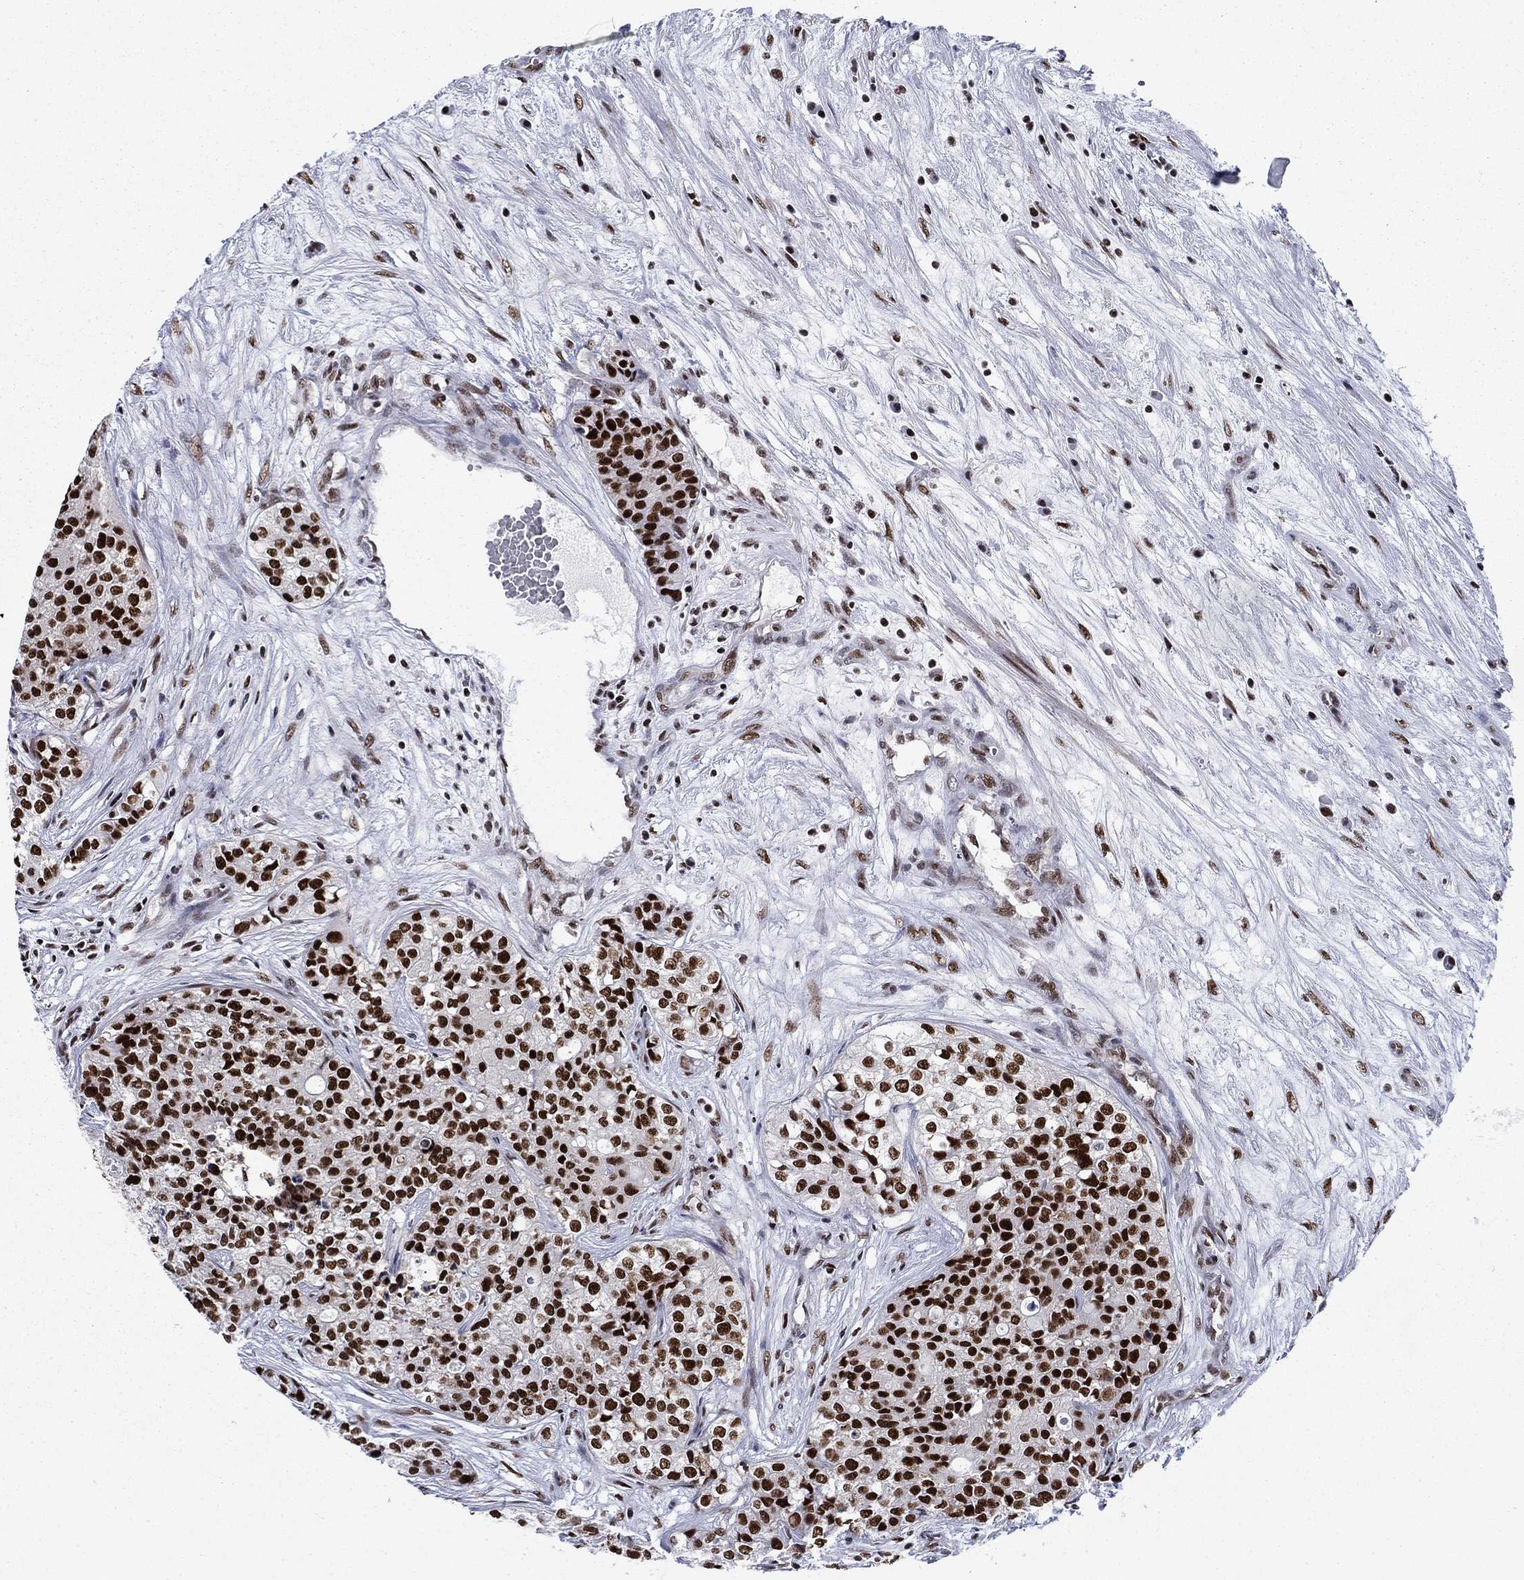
{"staining": {"intensity": "strong", "quantity": ">75%", "location": "nuclear"}, "tissue": "carcinoid", "cell_type": "Tumor cells", "image_type": "cancer", "snomed": [{"axis": "morphology", "description": "Carcinoid, malignant, NOS"}, {"axis": "topography", "description": "Colon"}], "caption": "Carcinoid tissue demonstrates strong nuclear expression in approximately >75% of tumor cells, visualized by immunohistochemistry. (brown staining indicates protein expression, while blue staining denotes nuclei).", "gene": "RPRD1B", "patient": {"sex": "male", "age": 81}}